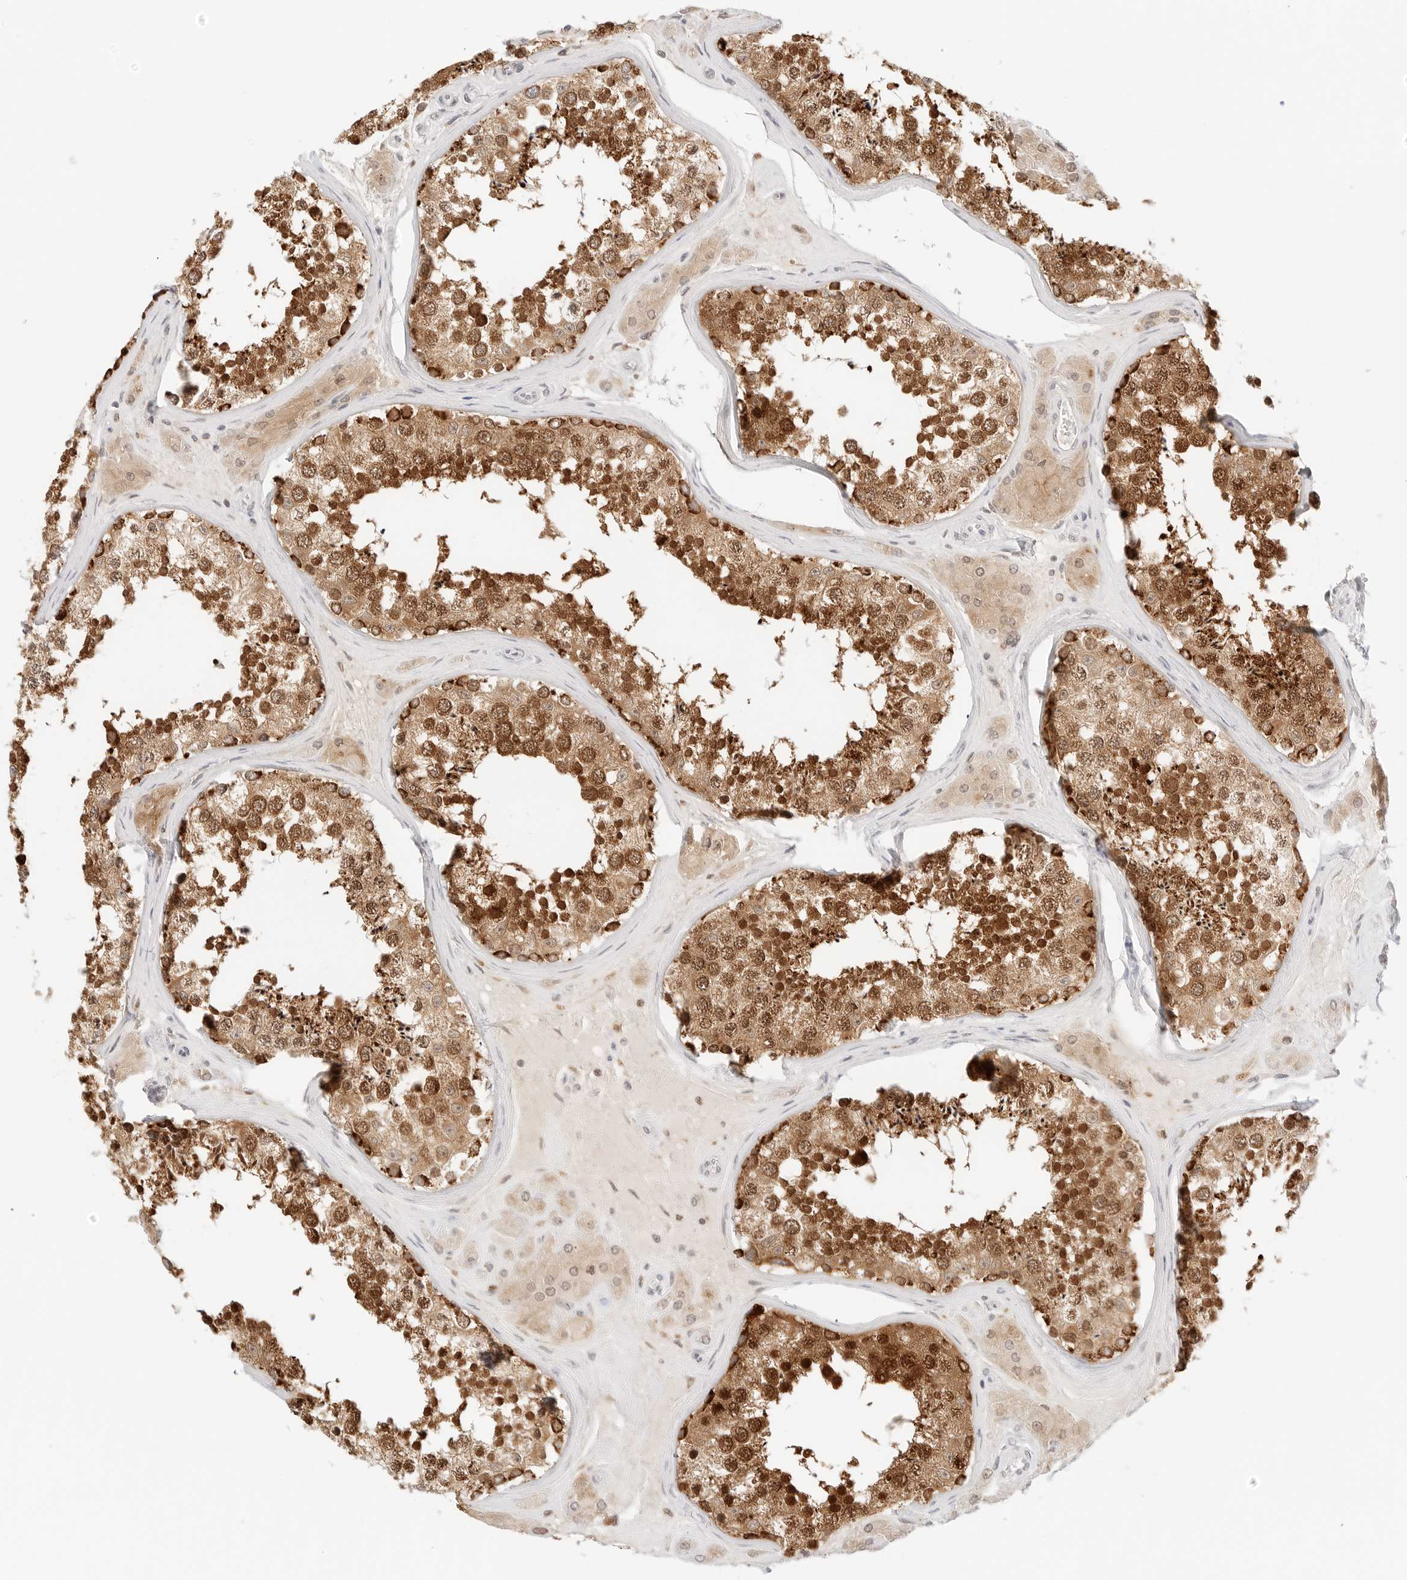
{"staining": {"intensity": "strong", "quantity": ">75%", "location": "cytoplasmic/membranous"}, "tissue": "testis", "cell_type": "Cells in seminiferous ducts", "image_type": "normal", "snomed": [{"axis": "morphology", "description": "Normal tissue, NOS"}, {"axis": "topography", "description": "Testis"}], "caption": "The micrograph demonstrates staining of normal testis, revealing strong cytoplasmic/membranous protein positivity (brown color) within cells in seminiferous ducts.", "gene": "ERO1B", "patient": {"sex": "male", "age": 46}}